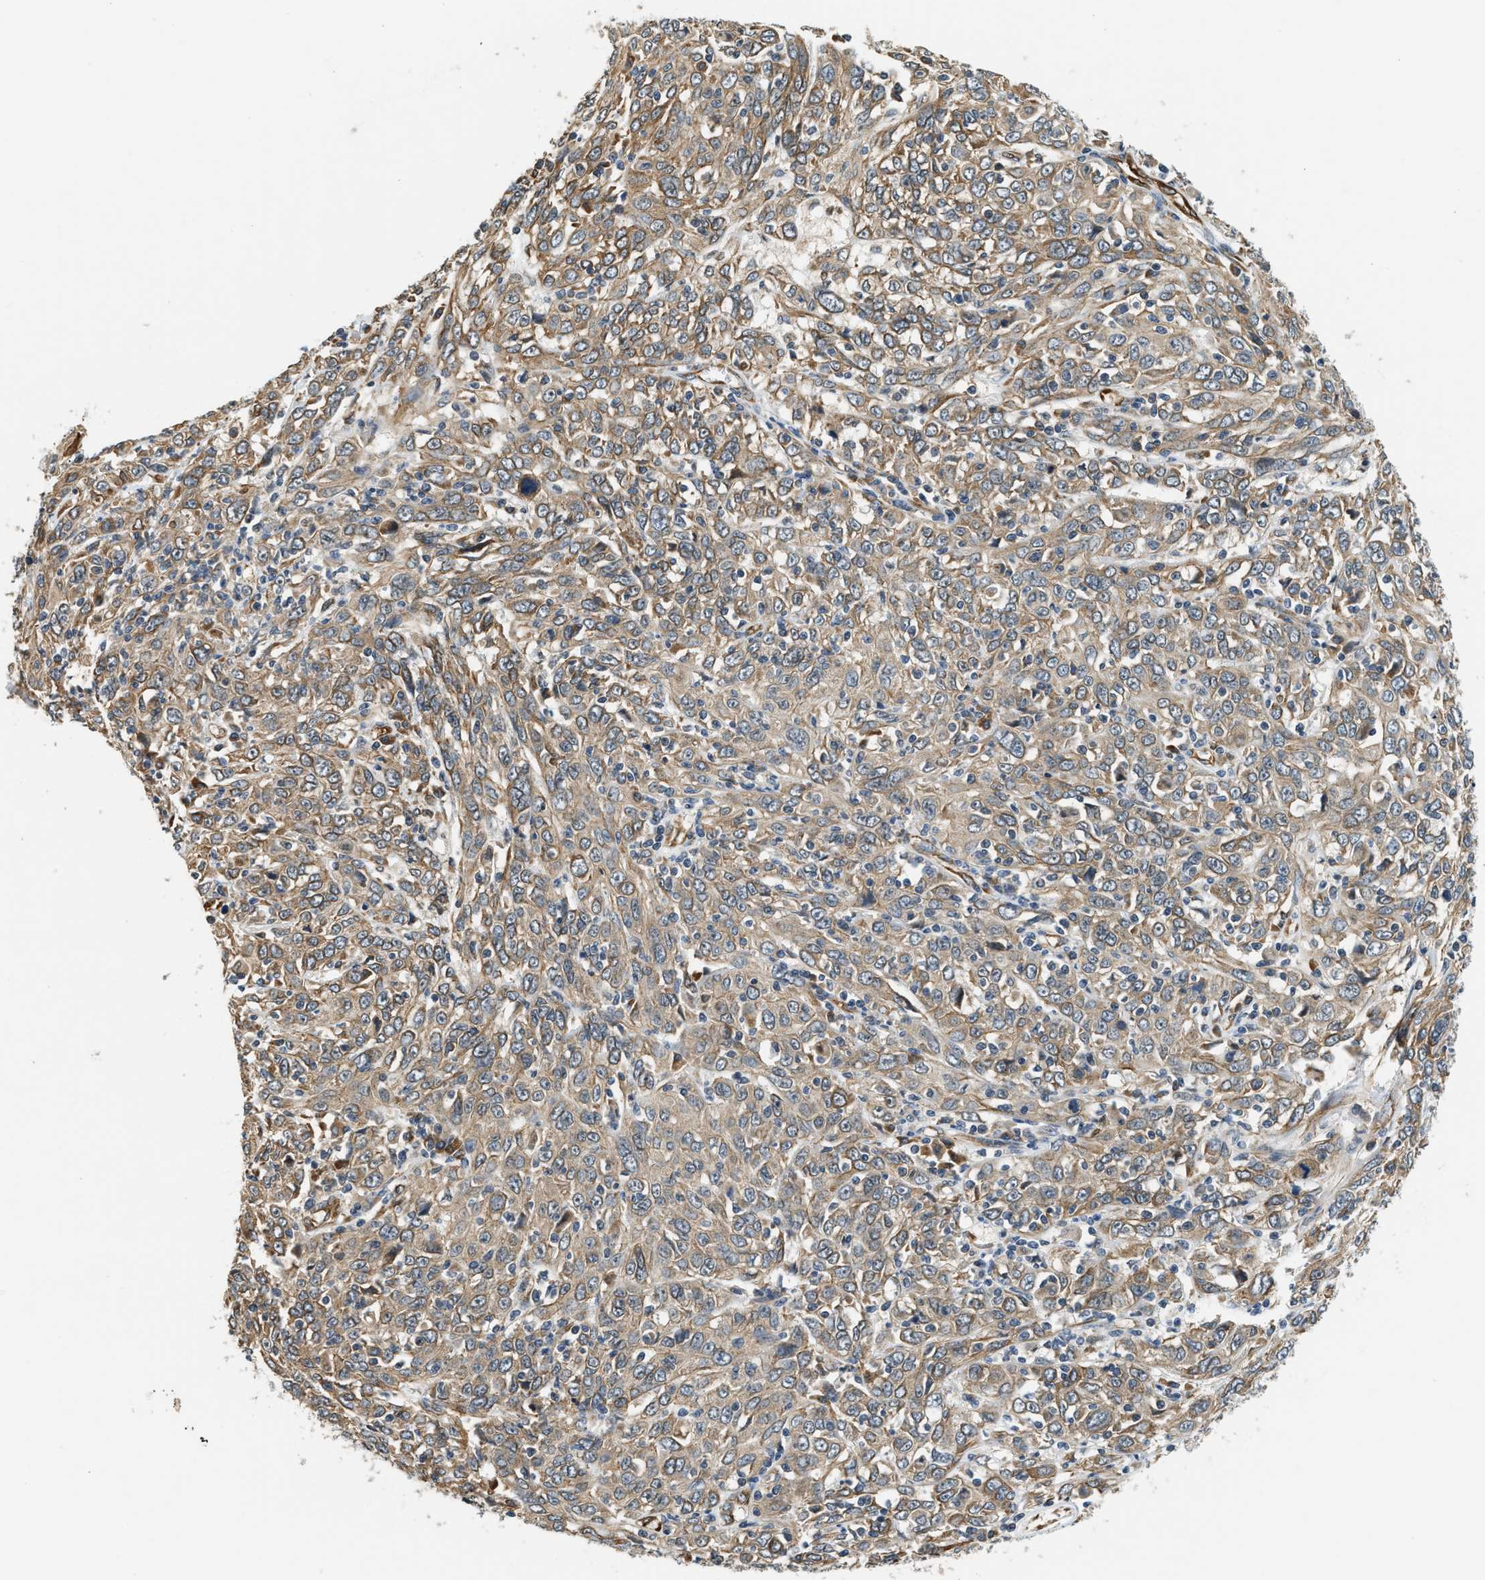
{"staining": {"intensity": "moderate", "quantity": ">75%", "location": "cytoplasmic/membranous"}, "tissue": "cervical cancer", "cell_type": "Tumor cells", "image_type": "cancer", "snomed": [{"axis": "morphology", "description": "Squamous cell carcinoma, NOS"}, {"axis": "topography", "description": "Cervix"}], "caption": "Brown immunohistochemical staining in squamous cell carcinoma (cervical) exhibits moderate cytoplasmic/membranous expression in about >75% of tumor cells. (brown staining indicates protein expression, while blue staining denotes nuclei).", "gene": "ALOX12", "patient": {"sex": "female", "age": 46}}